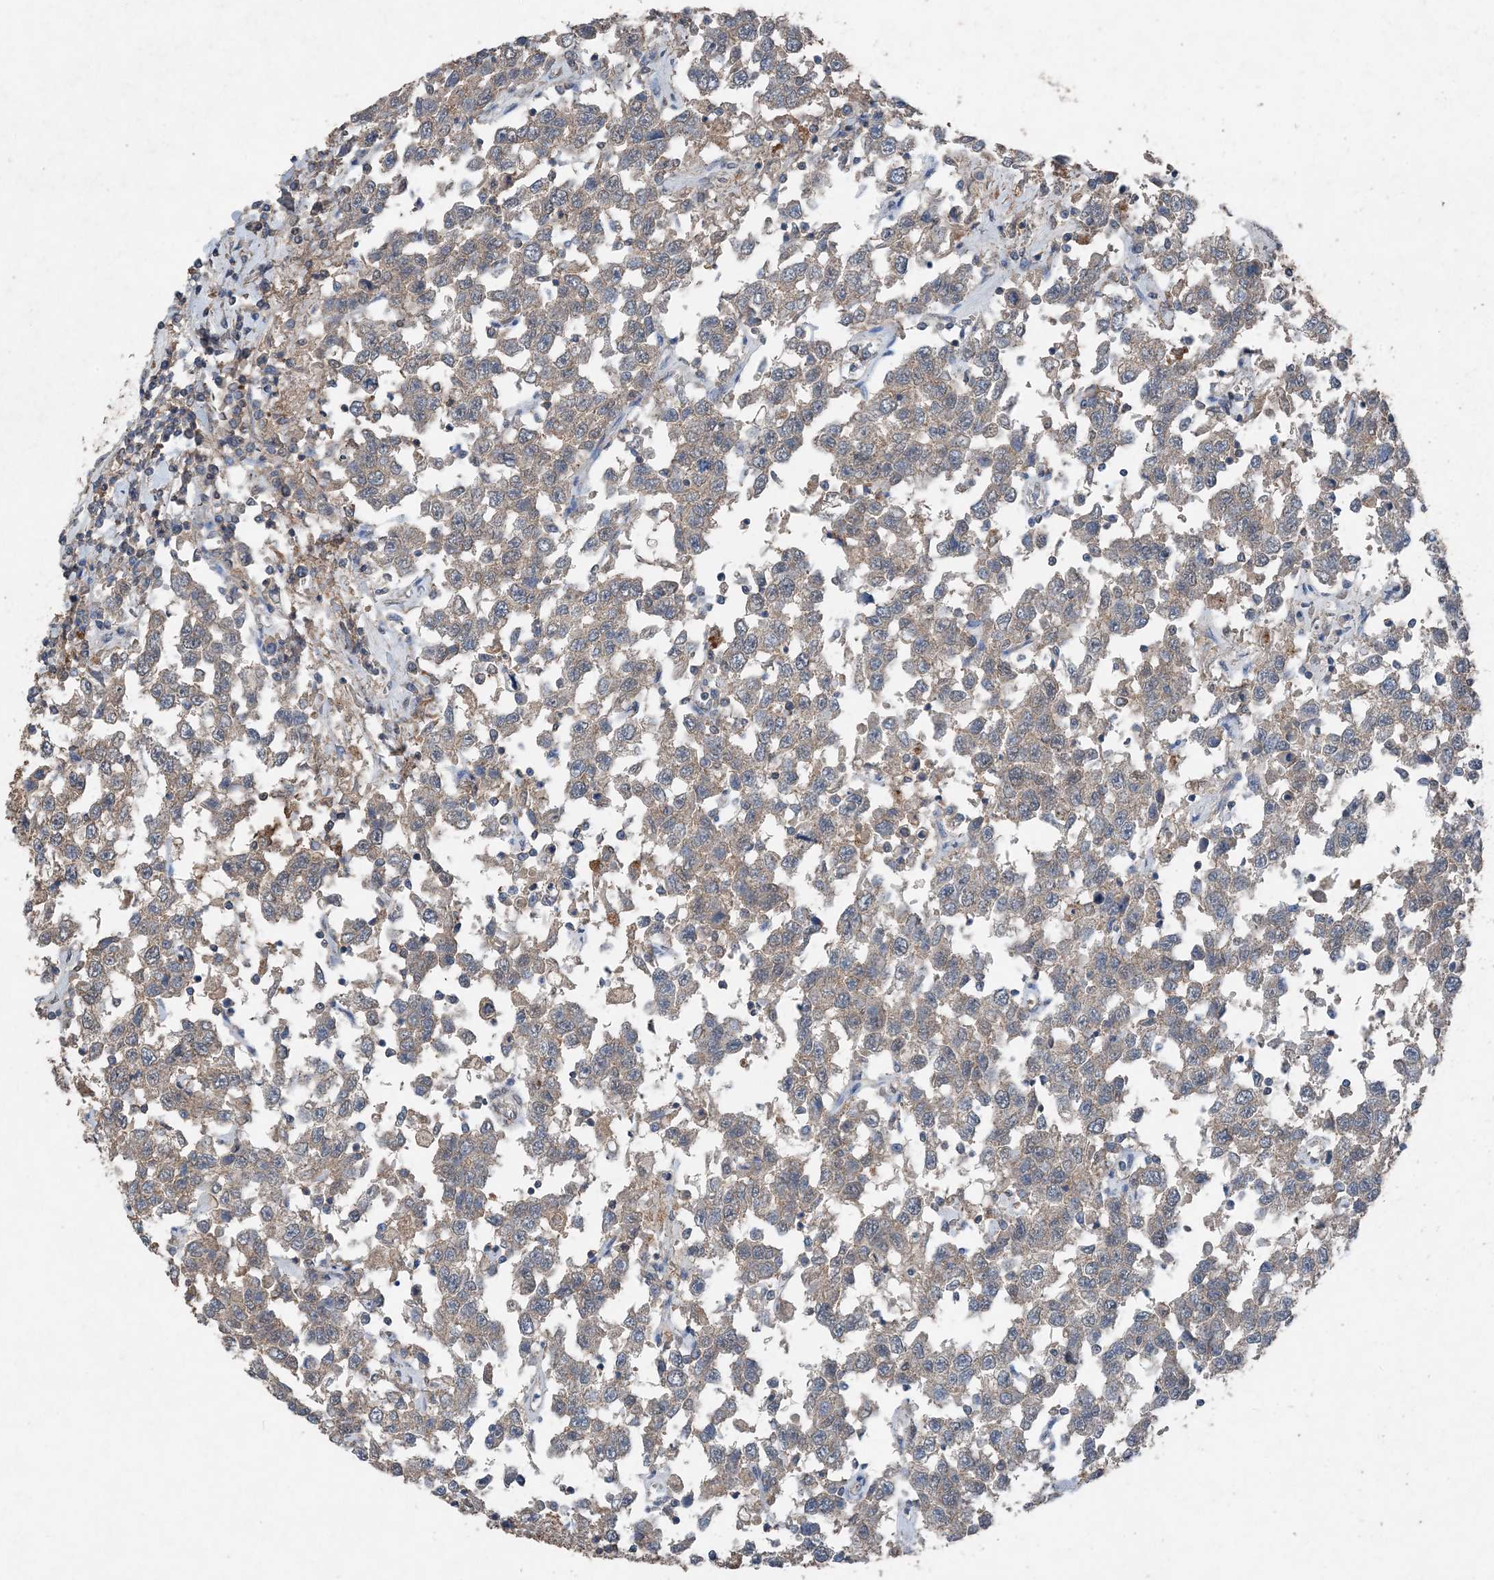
{"staining": {"intensity": "weak", "quantity": "<25%", "location": "cytoplasmic/membranous"}, "tissue": "testis cancer", "cell_type": "Tumor cells", "image_type": "cancer", "snomed": [{"axis": "morphology", "description": "Seminoma, NOS"}, {"axis": "topography", "description": "Testis"}], "caption": "DAB (3,3'-diaminobenzidine) immunohistochemical staining of seminoma (testis) displays no significant staining in tumor cells.", "gene": "FCN3", "patient": {"sex": "male", "age": 41}}